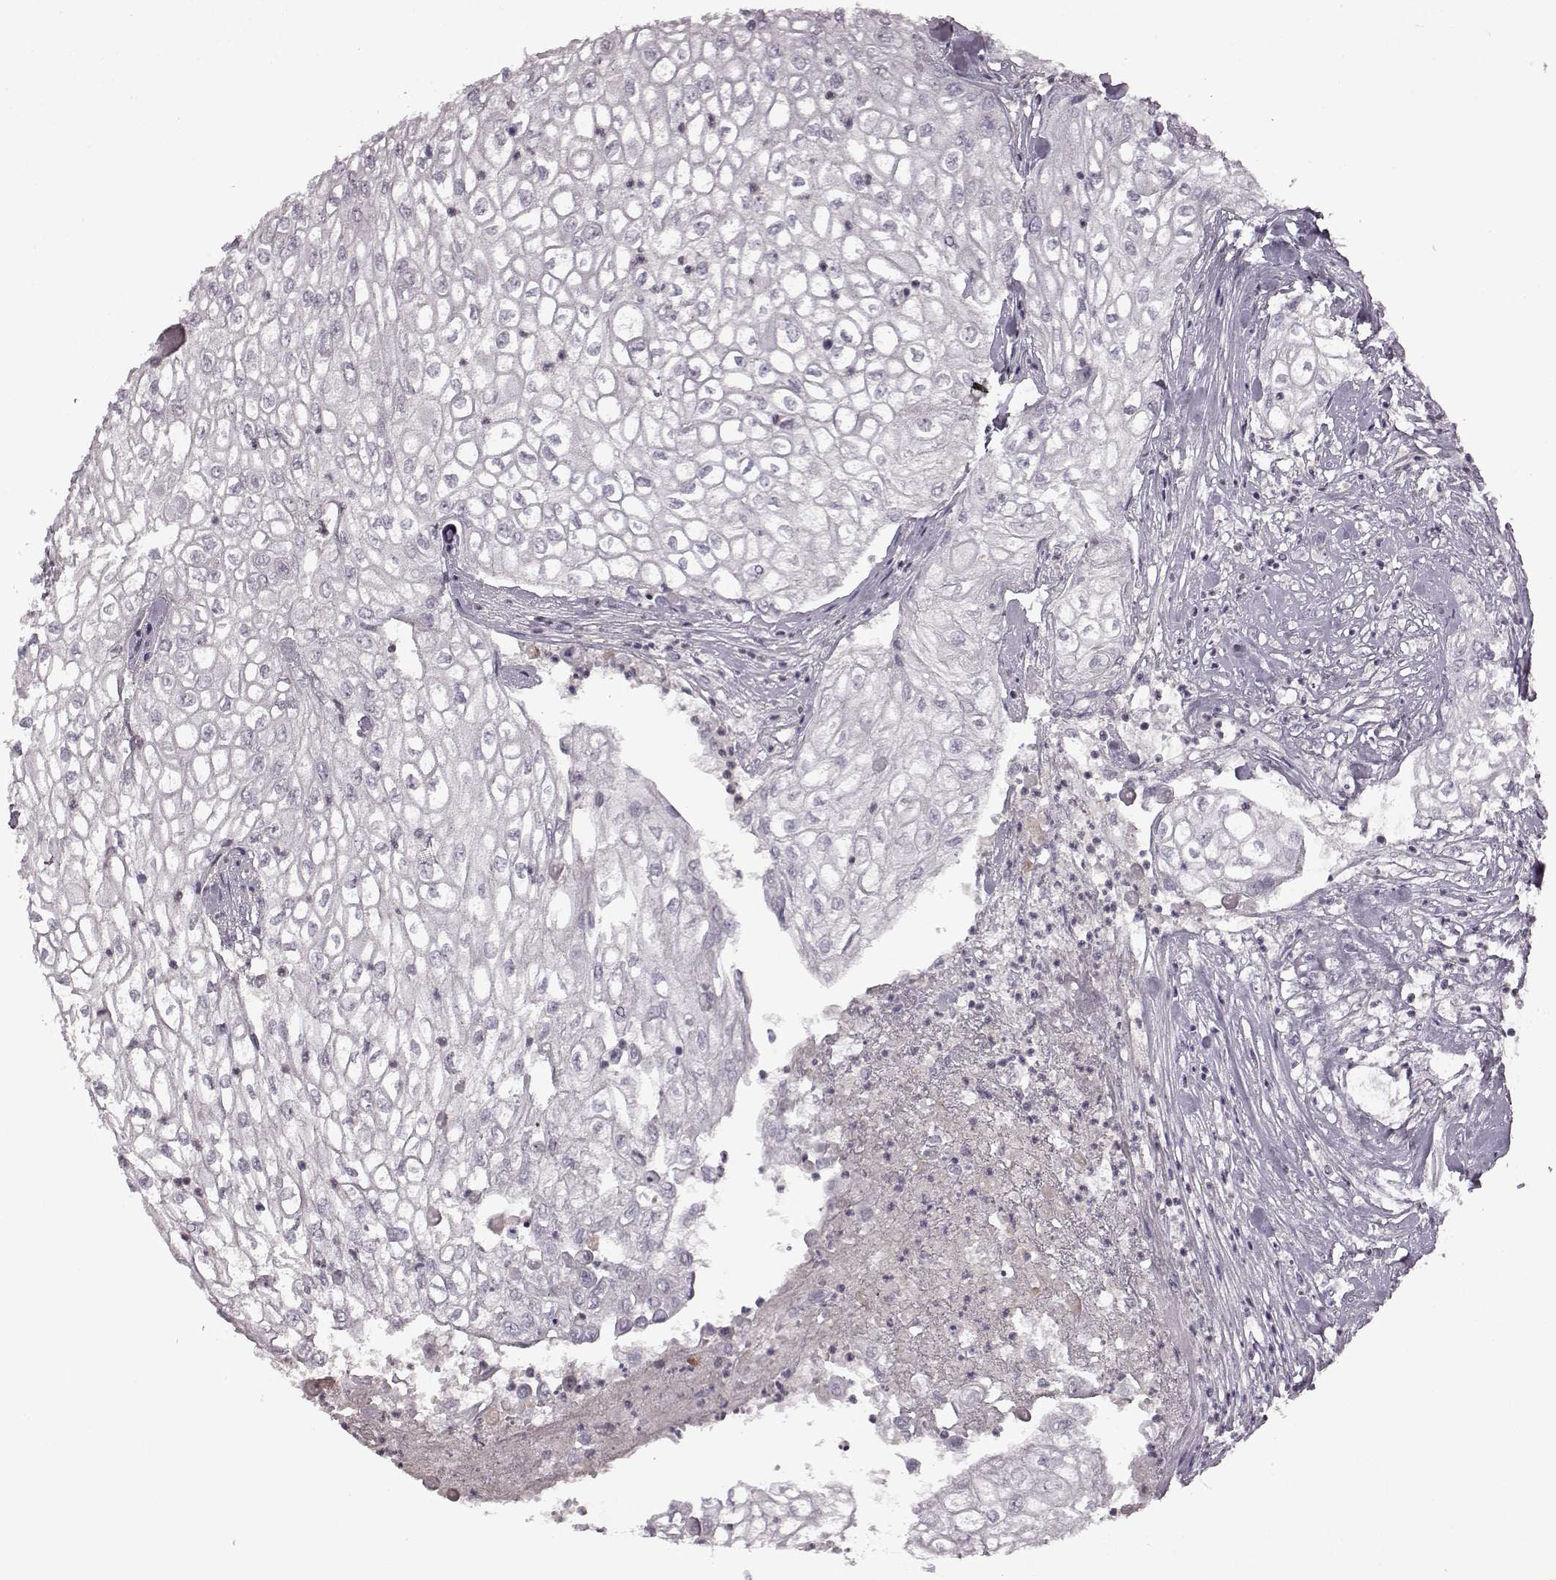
{"staining": {"intensity": "negative", "quantity": "none", "location": "none"}, "tissue": "urothelial cancer", "cell_type": "Tumor cells", "image_type": "cancer", "snomed": [{"axis": "morphology", "description": "Urothelial carcinoma, High grade"}, {"axis": "topography", "description": "Urinary bladder"}], "caption": "Photomicrograph shows no significant protein expression in tumor cells of urothelial cancer.", "gene": "CNGA3", "patient": {"sex": "male", "age": 62}}